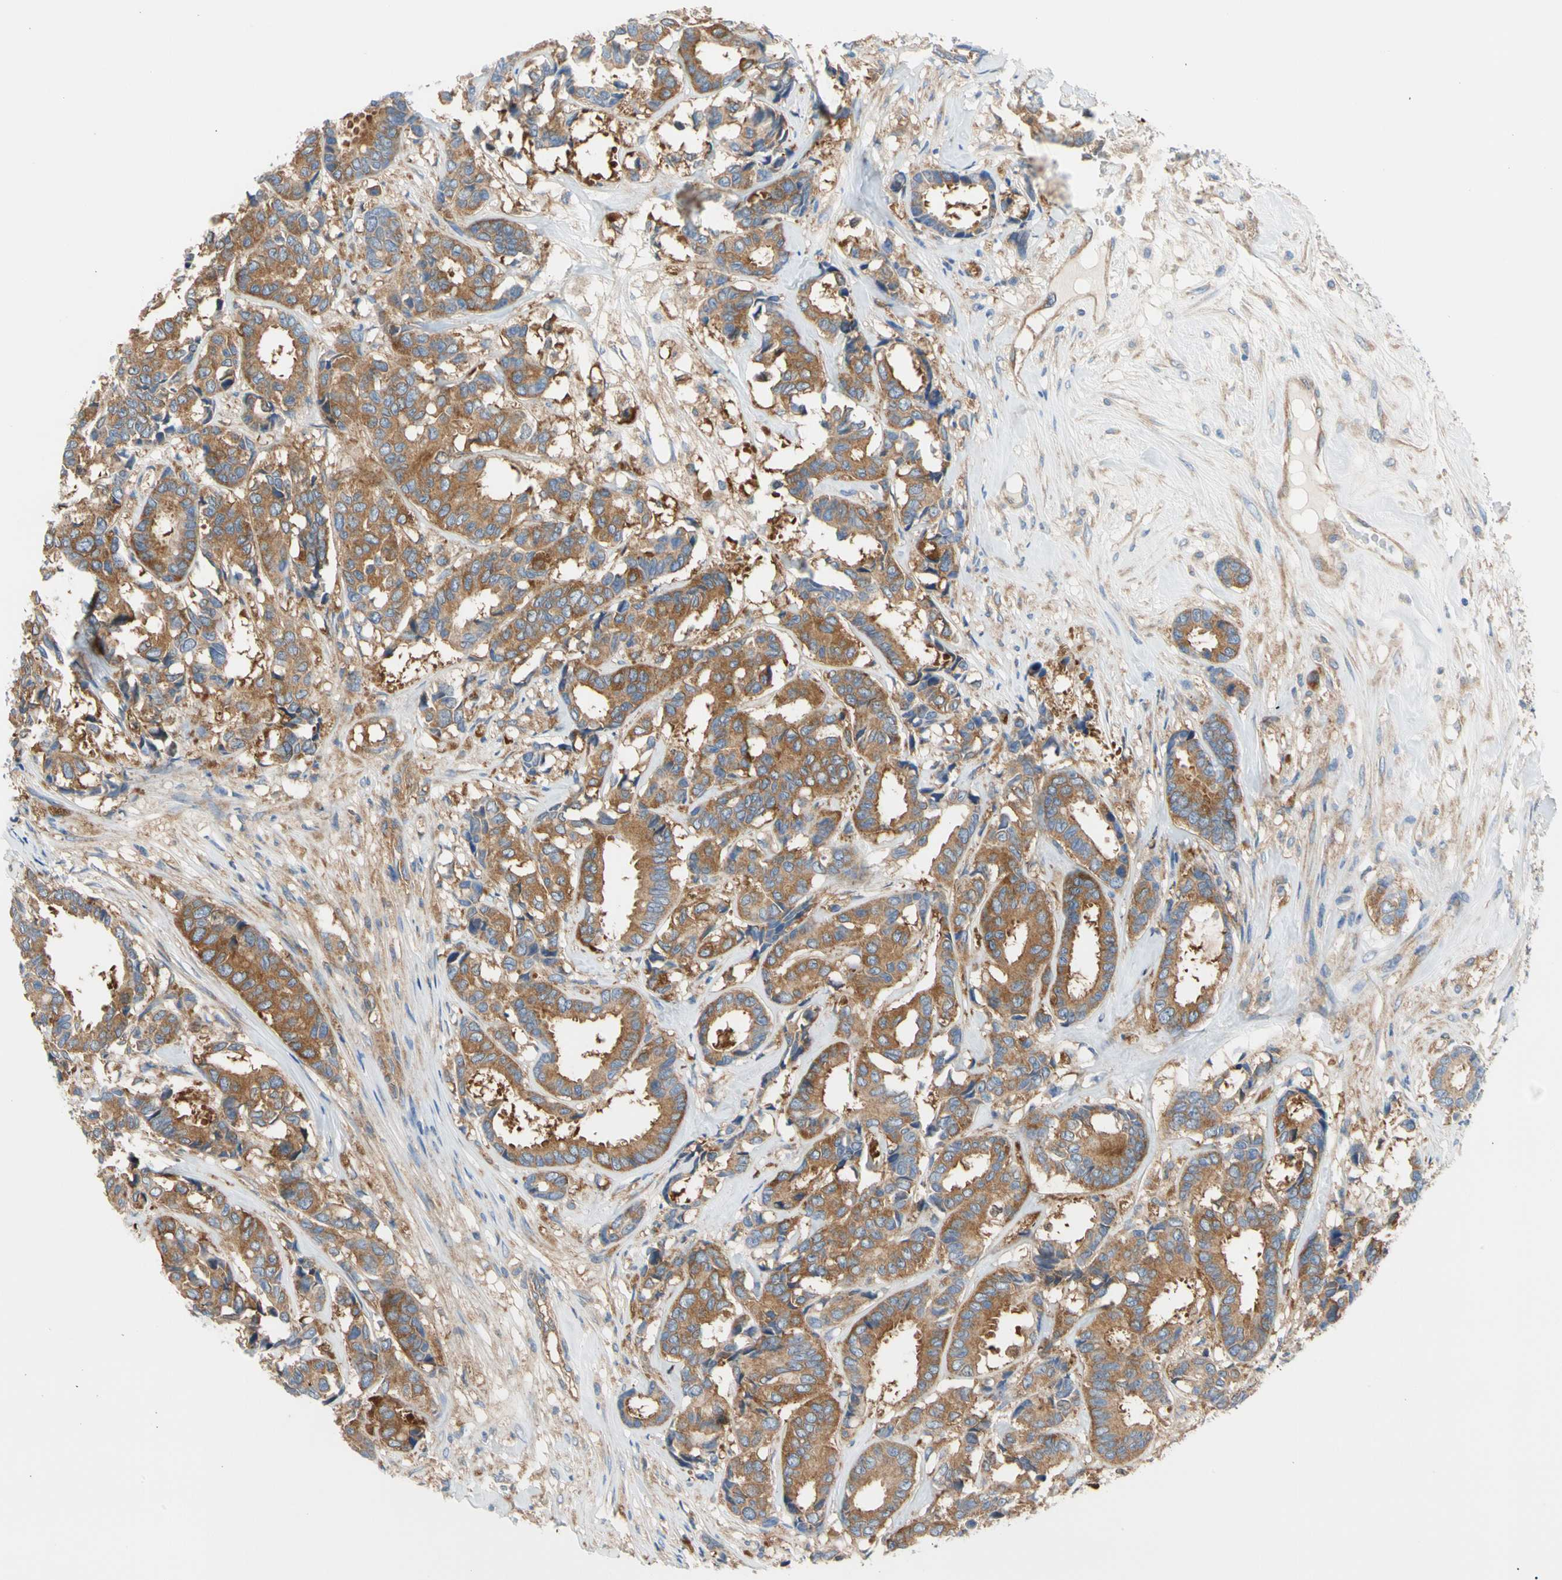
{"staining": {"intensity": "moderate", "quantity": ">75%", "location": "cytoplasmic/membranous"}, "tissue": "breast cancer", "cell_type": "Tumor cells", "image_type": "cancer", "snomed": [{"axis": "morphology", "description": "Duct carcinoma"}, {"axis": "topography", "description": "Breast"}], "caption": "Breast invasive ductal carcinoma stained with DAB immunohistochemistry (IHC) demonstrates medium levels of moderate cytoplasmic/membranous staining in approximately >75% of tumor cells.", "gene": "GPHN", "patient": {"sex": "female", "age": 87}}